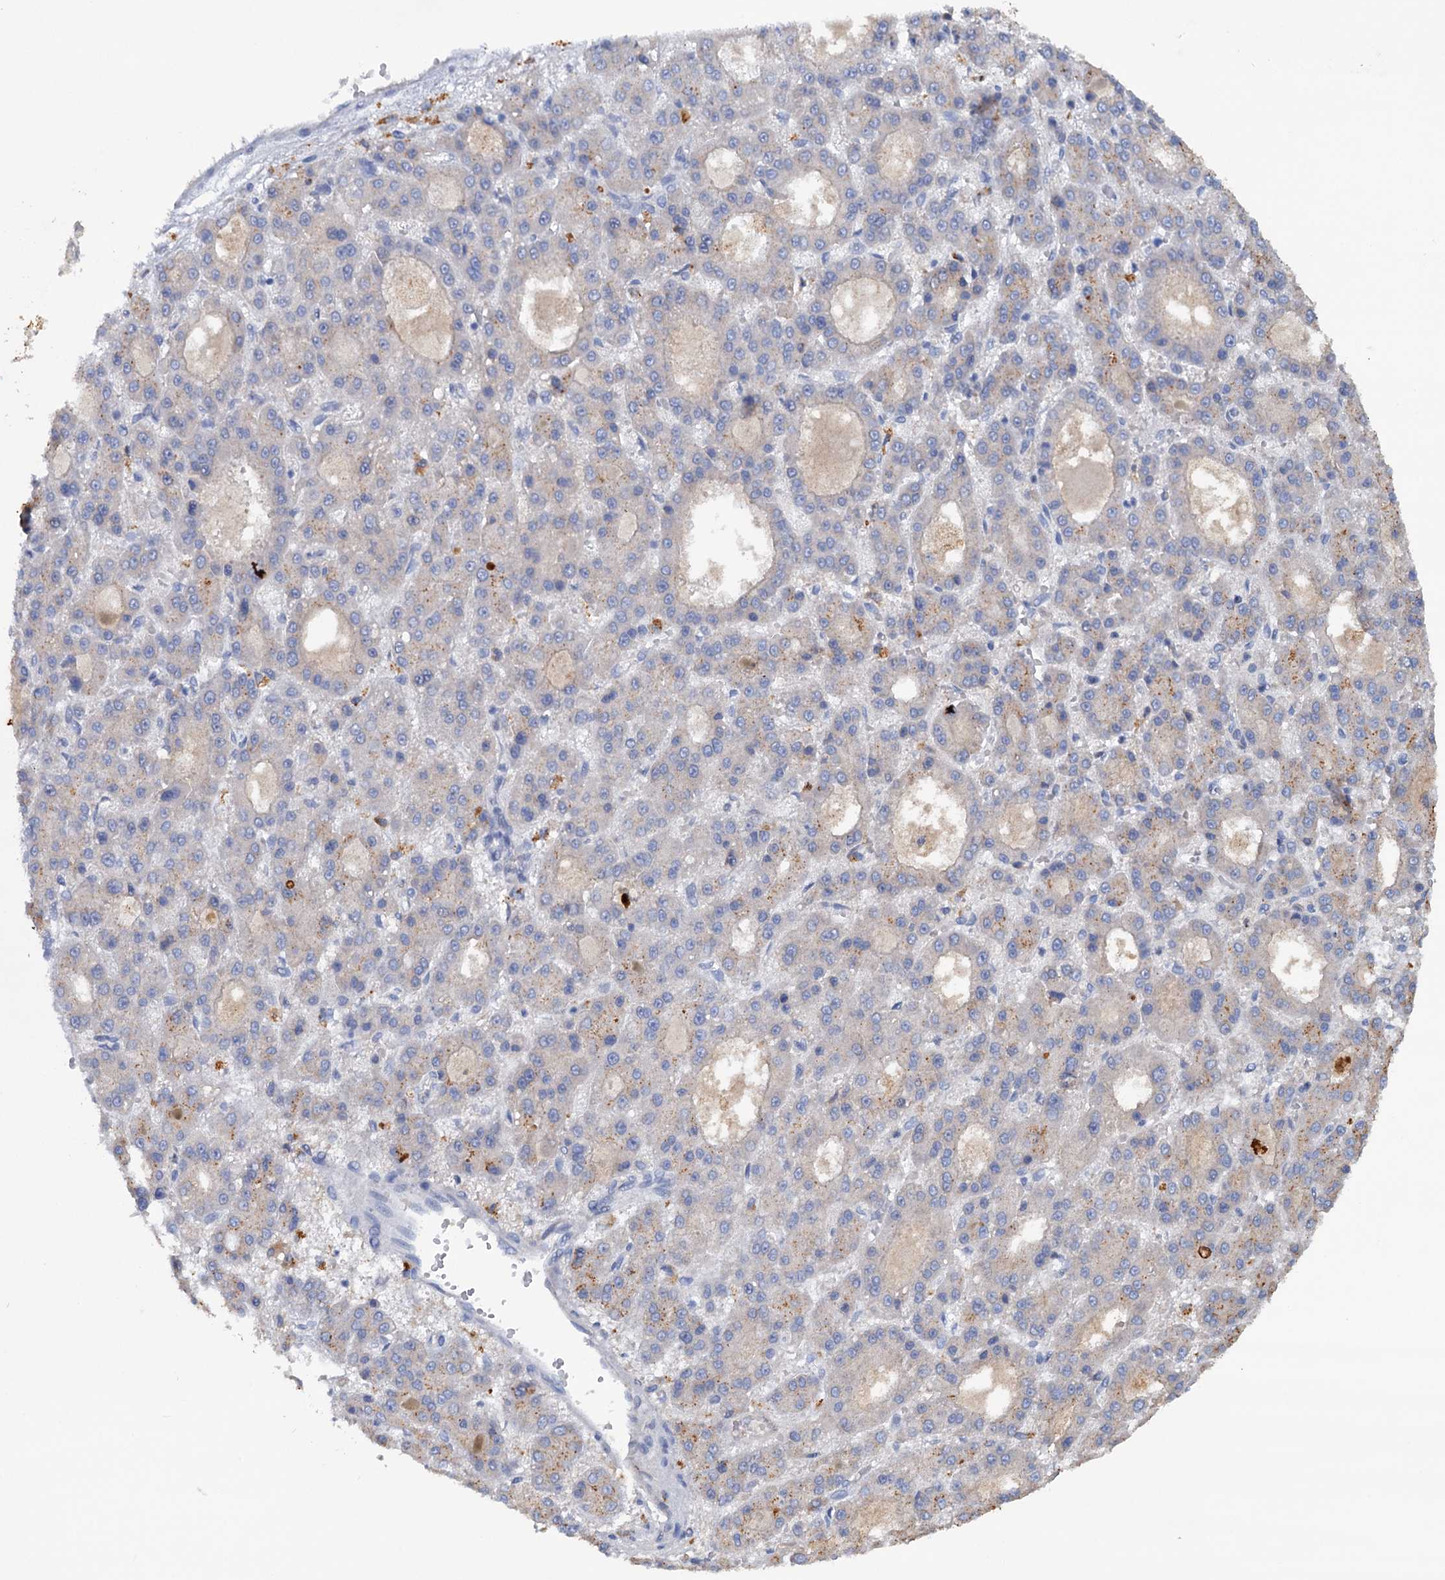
{"staining": {"intensity": "negative", "quantity": "none", "location": "none"}, "tissue": "liver cancer", "cell_type": "Tumor cells", "image_type": "cancer", "snomed": [{"axis": "morphology", "description": "Carcinoma, Hepatocellular, NOS"}, {"axis": "topography", "description": "Liver"}], "caption": "The immunohistochemistry (IHC) photomicrograph has no significant expression in tumor cells of hepatocellular carcinoma (liver) tissue.", "gene": "IL17RD", "patient": {"sex": "male", "age": 70}}